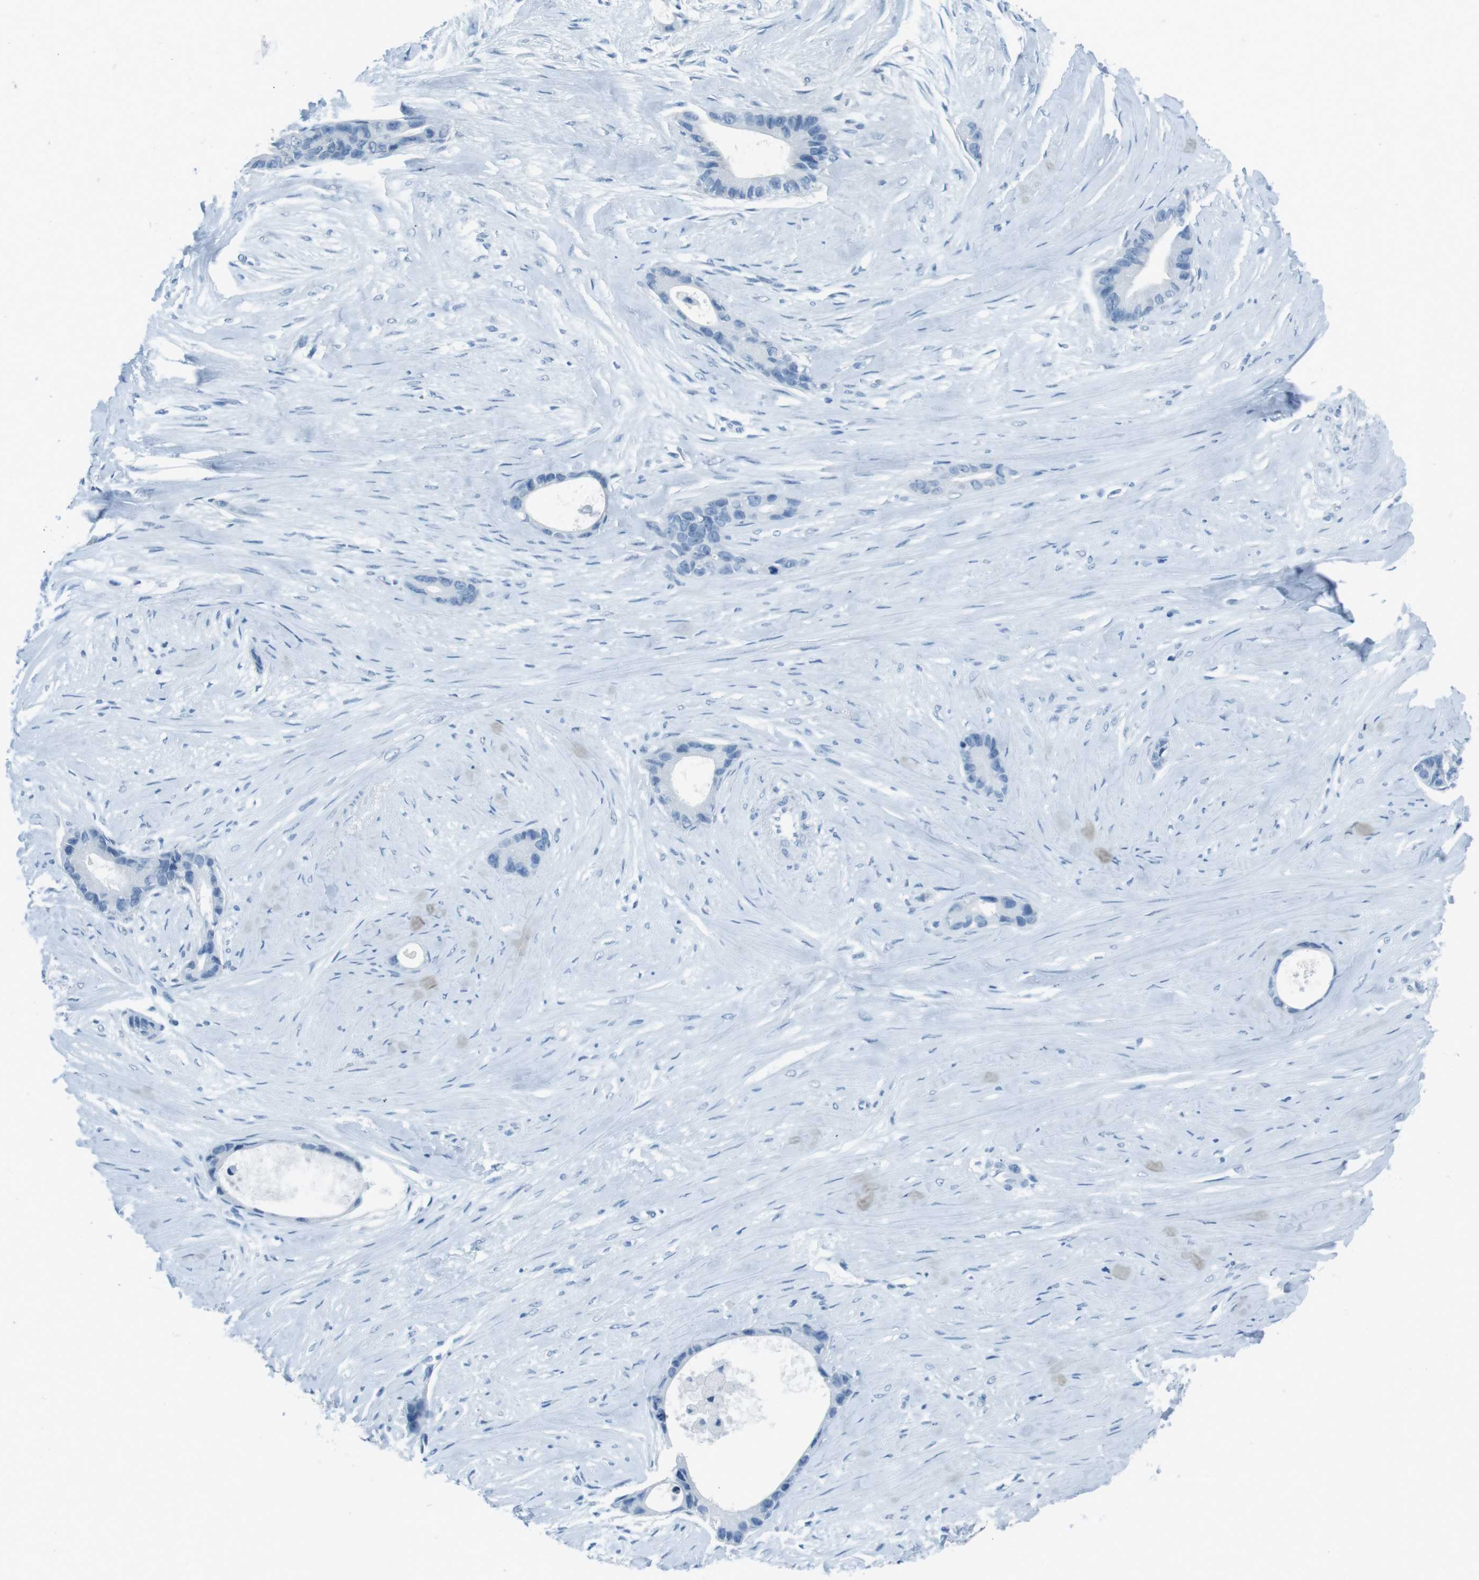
{"staining": {"intensity": "negative", "quantity": "none", "location": "none"}, "tissue": "liver cancer", "cell_type": "Tumor cells", "image_type": "cancer", "snomed": [{"axis": "morphology", "description": "Cholangiocarcinoma"}, {"axis": "topography", "description": "Liver"}], "caption": "Histopathology image shows no protein staining in tumor cells of liver cholangiocarcinoma tissue.", "gene": "TMEM207", "patient": {"sex": "female", "age": 55}}